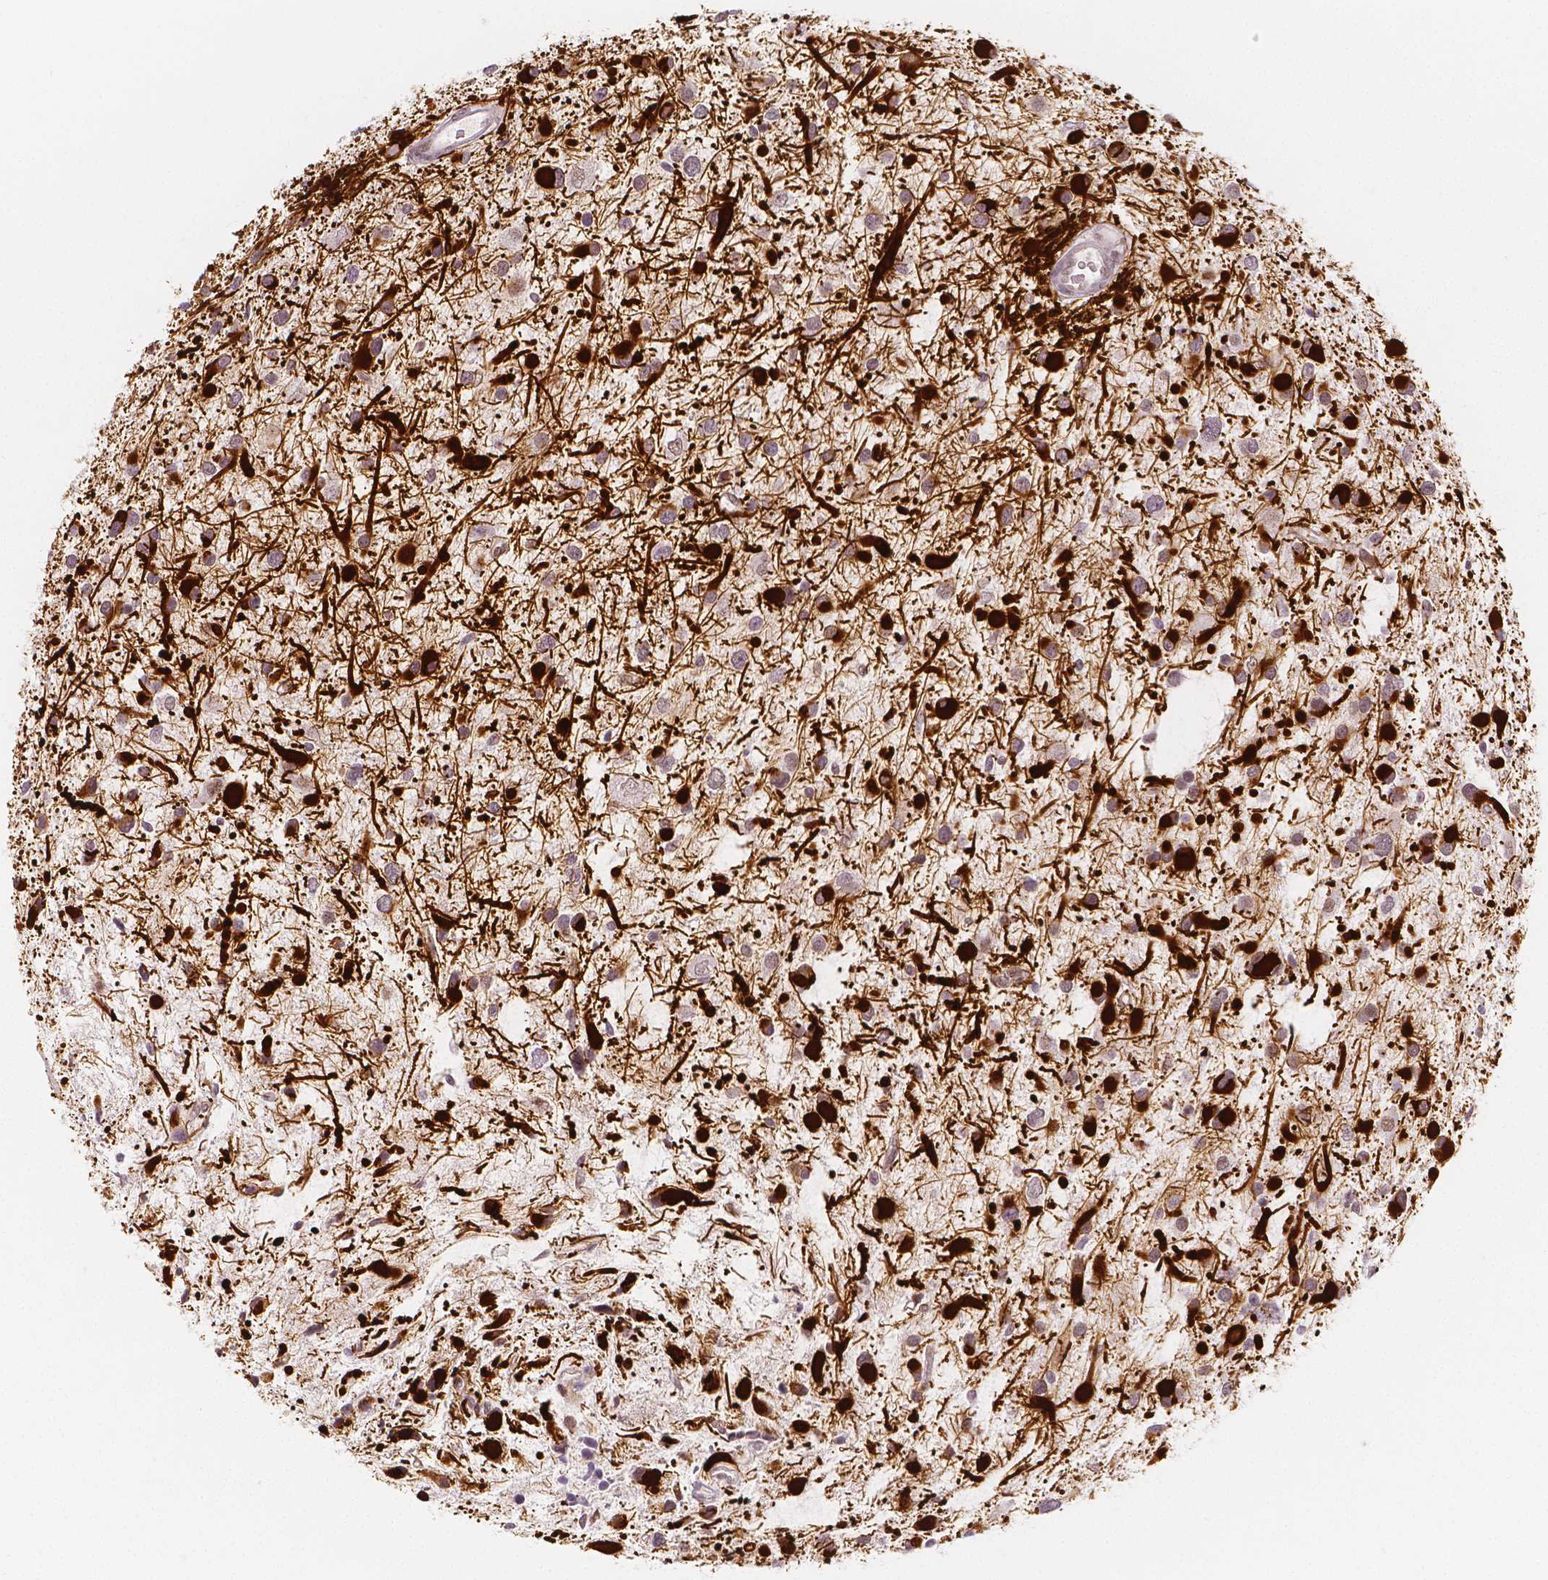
{"staining": {"intensity": "strong", "quantity": "<25%", "location": "cytoplasmic/membranous"}, "tissue": "glioma", "cell_type": "Tumor cells", "image_type": "cancer", "snomed": [{"axis": "morphology", "description": "Glioma, malignant, Low grade"}, {"axis": "topography", "description": "Brain"}], "caption": "Immunohistochemistry (IHC) of malignant glioma (low-grade) demonstrates medium levels of strong cytoplasmic/membranous positivity in about <25% of tumor cells.", "gene": "KDM5B", "patient": {"sex": "female", "age": 32}}